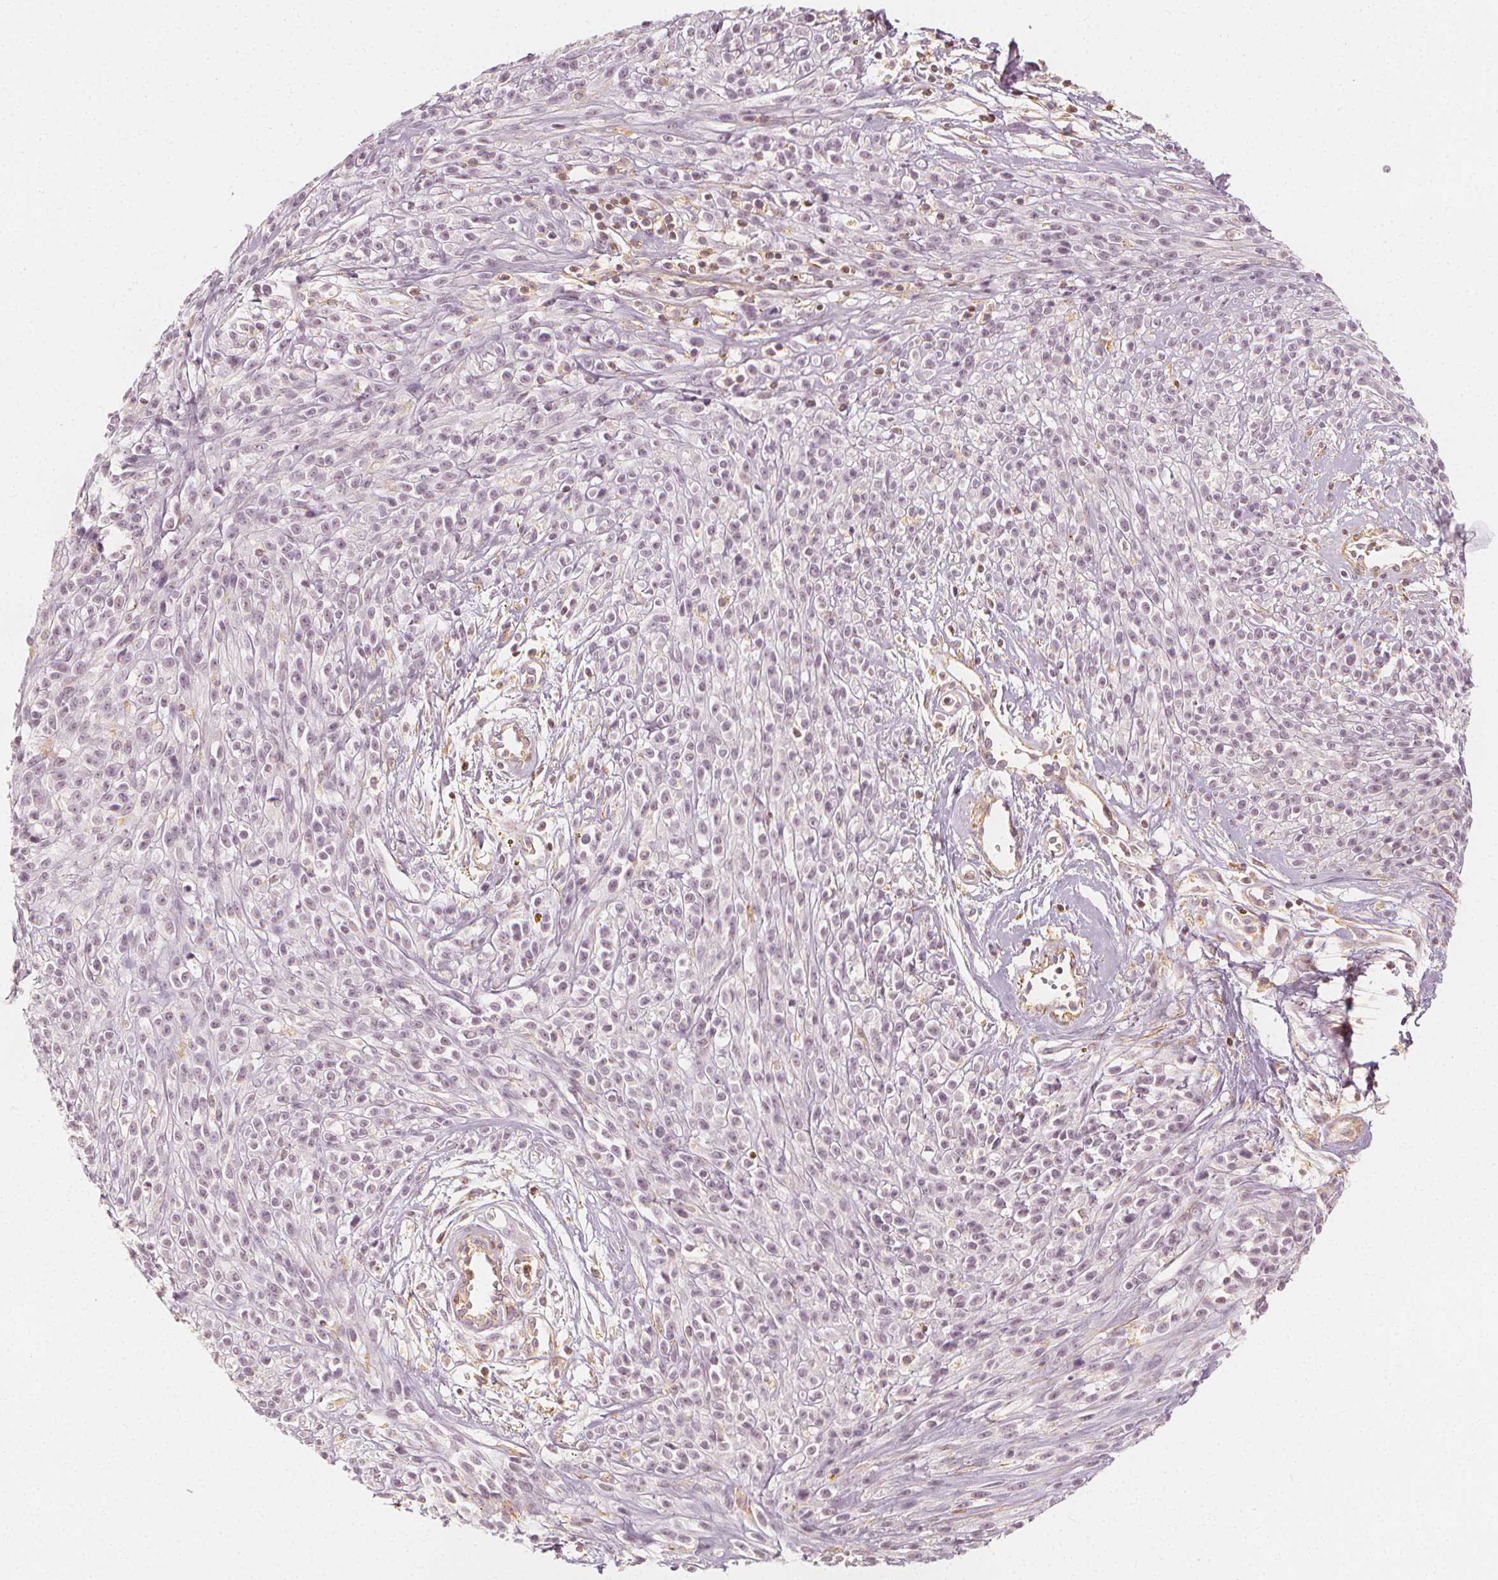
{"staining": {"intensity": "negative", "quantity": "none", "location": "none"}, "tissue": "melanoma", "cell_type": "Tumor cells", "image_type": "cancer", "snomed": [{"axis": "morphology", "description": "Malignant melanoma, NOS"}, {"axis": "topography", "description": "Skin"}, {"axis": "topography", "description": "Skin of trunk"}], "caption": "Immunohistochemistry (IHC) histopathology image of malignant melanoma stained for a protein (brown), which exhibits no staining in tumor cells.", "gene": "ARHGAP26", "patient": {"sex": "male", "age": 74}}